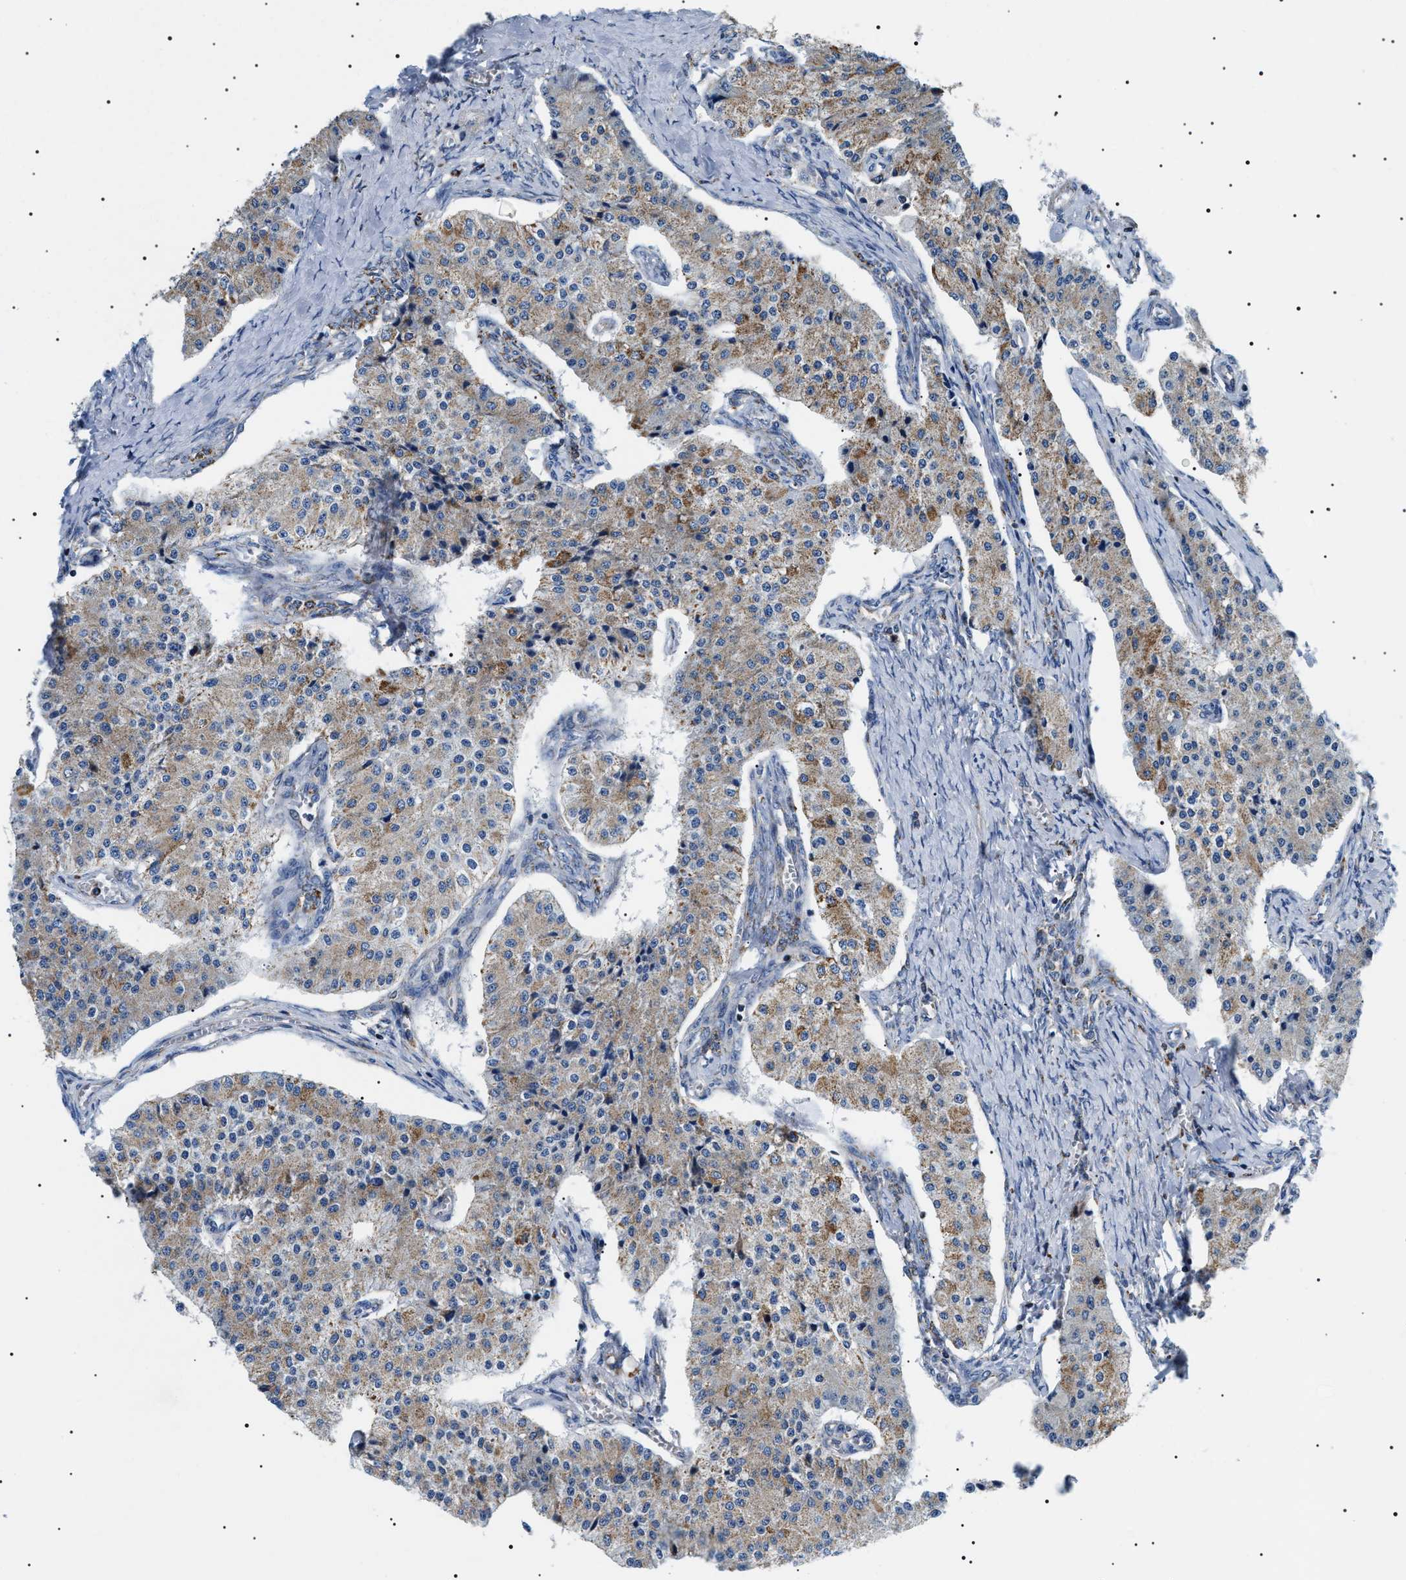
{"staining": {"intensity": "moderate", "quantity": "<25%", "location": "cytoplasmic/membranous"}, "tissue": "carcinoid", "cell_type": "Tumor cells", "image_type": "cancer", "snomed": [{"axis": "morphology", "description": "Carcinoid, malignant, NOS"}, {"axis": "topography", "description": "Colon"}], "caption": "Immunohistochemical staining of human carcinoid (malignant) displays low levels of moderate cytoplasmic/membranous protein positivity in approximately <25% of tumor cells.", "gene": "OXSM", "patient": {"sex": "female", "age": 52}}